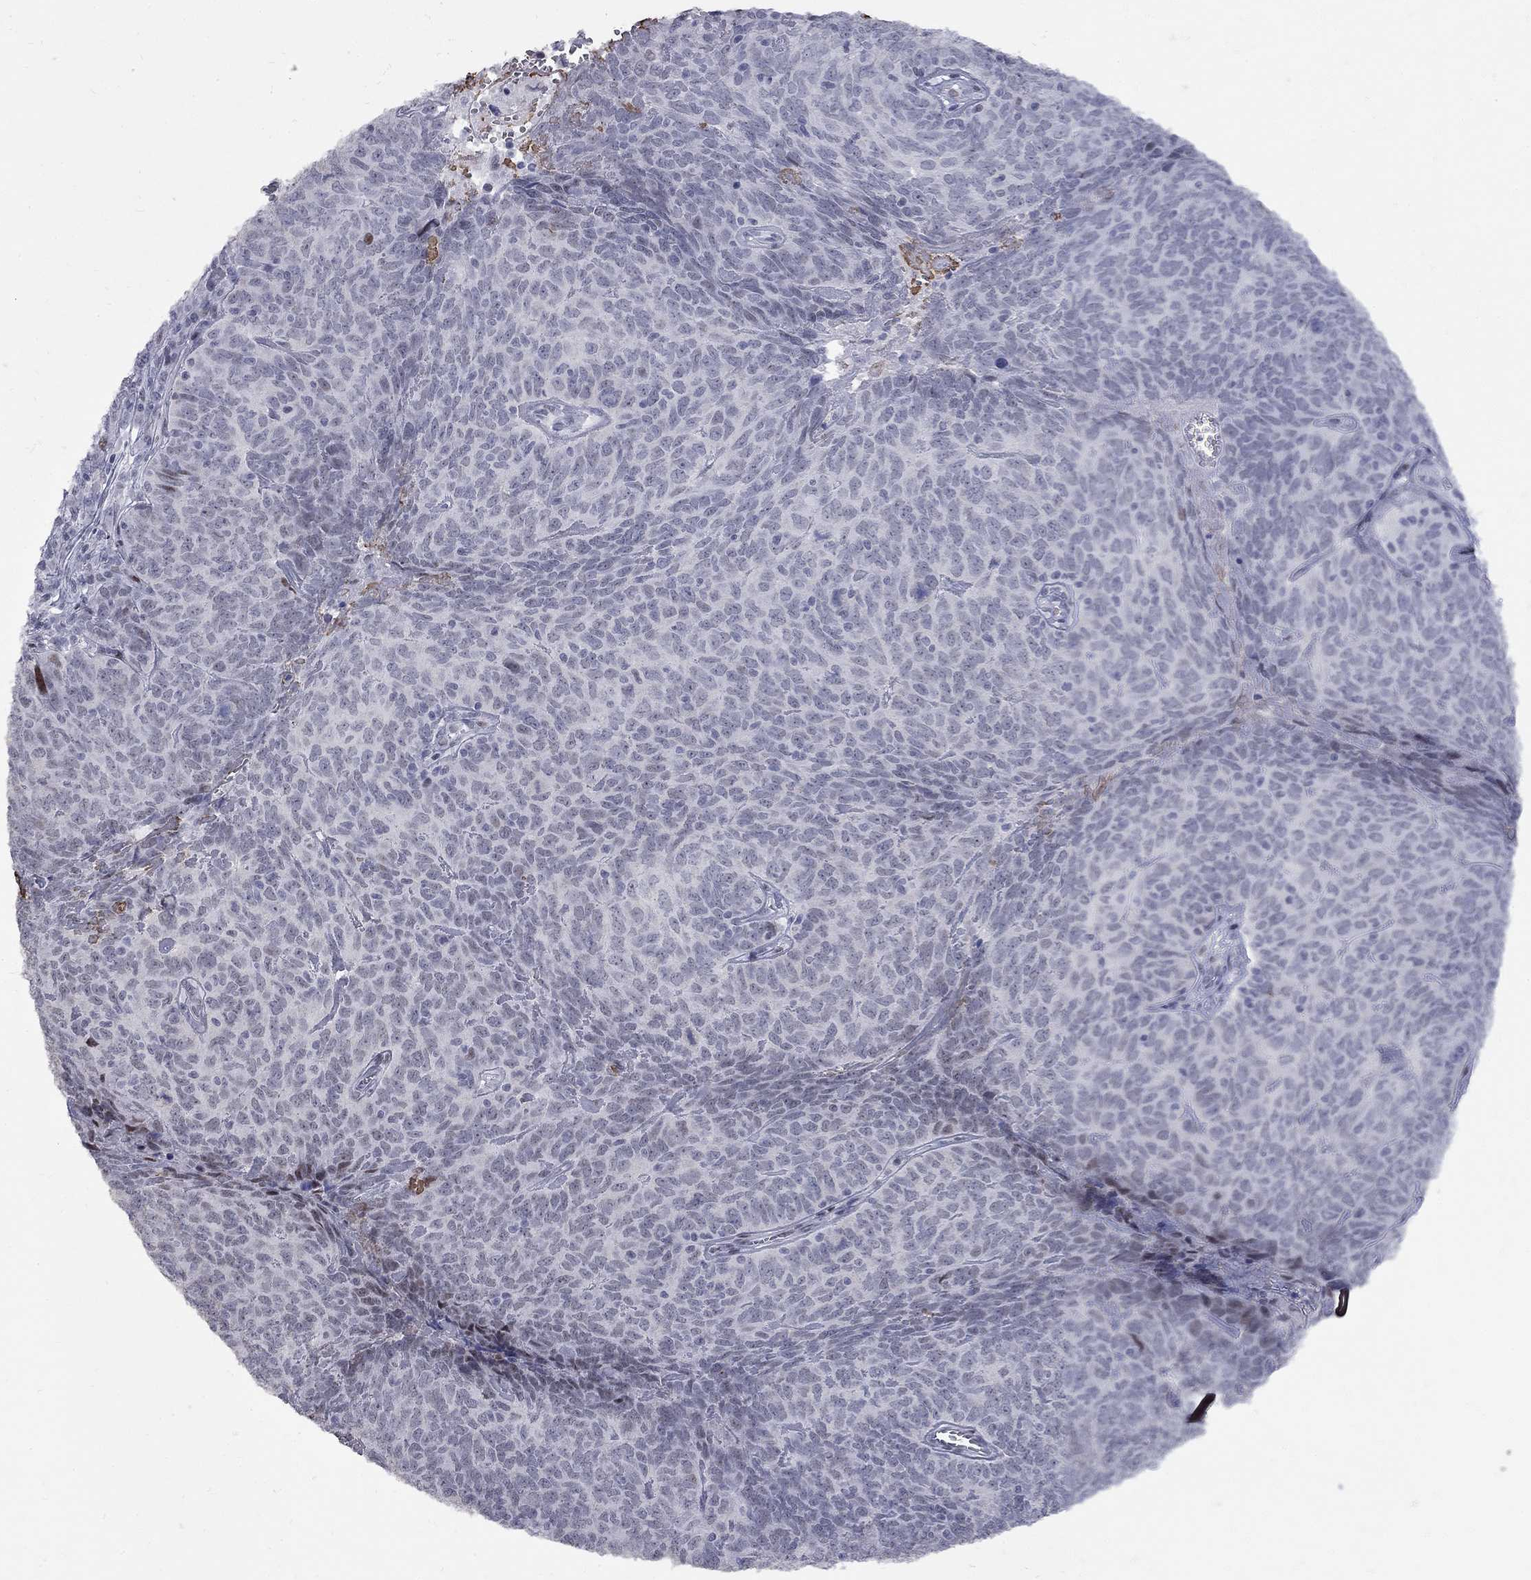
{"staining": {"intensity": "weak", "quantity": "<25%", "location": "nuclear"}, "tissue": "skin cancer", "cell_type": "Tumor cells", "image_type": "cancer", "snomed": [{"axis": "morphology", "description": "Squamous cell carcinoma, NOS"}, {"axis": "topography", "description": "Skin"}, {"axis": "topography", "description": "Anal"}], "caption": "This is an immunohistochemistry (IHC) photomicrograph of skin squamous cell carcinoma. There is no staining in tumor cells.", "gene": "ZNF154", "patient": {"sex": "female", "age": 51}}